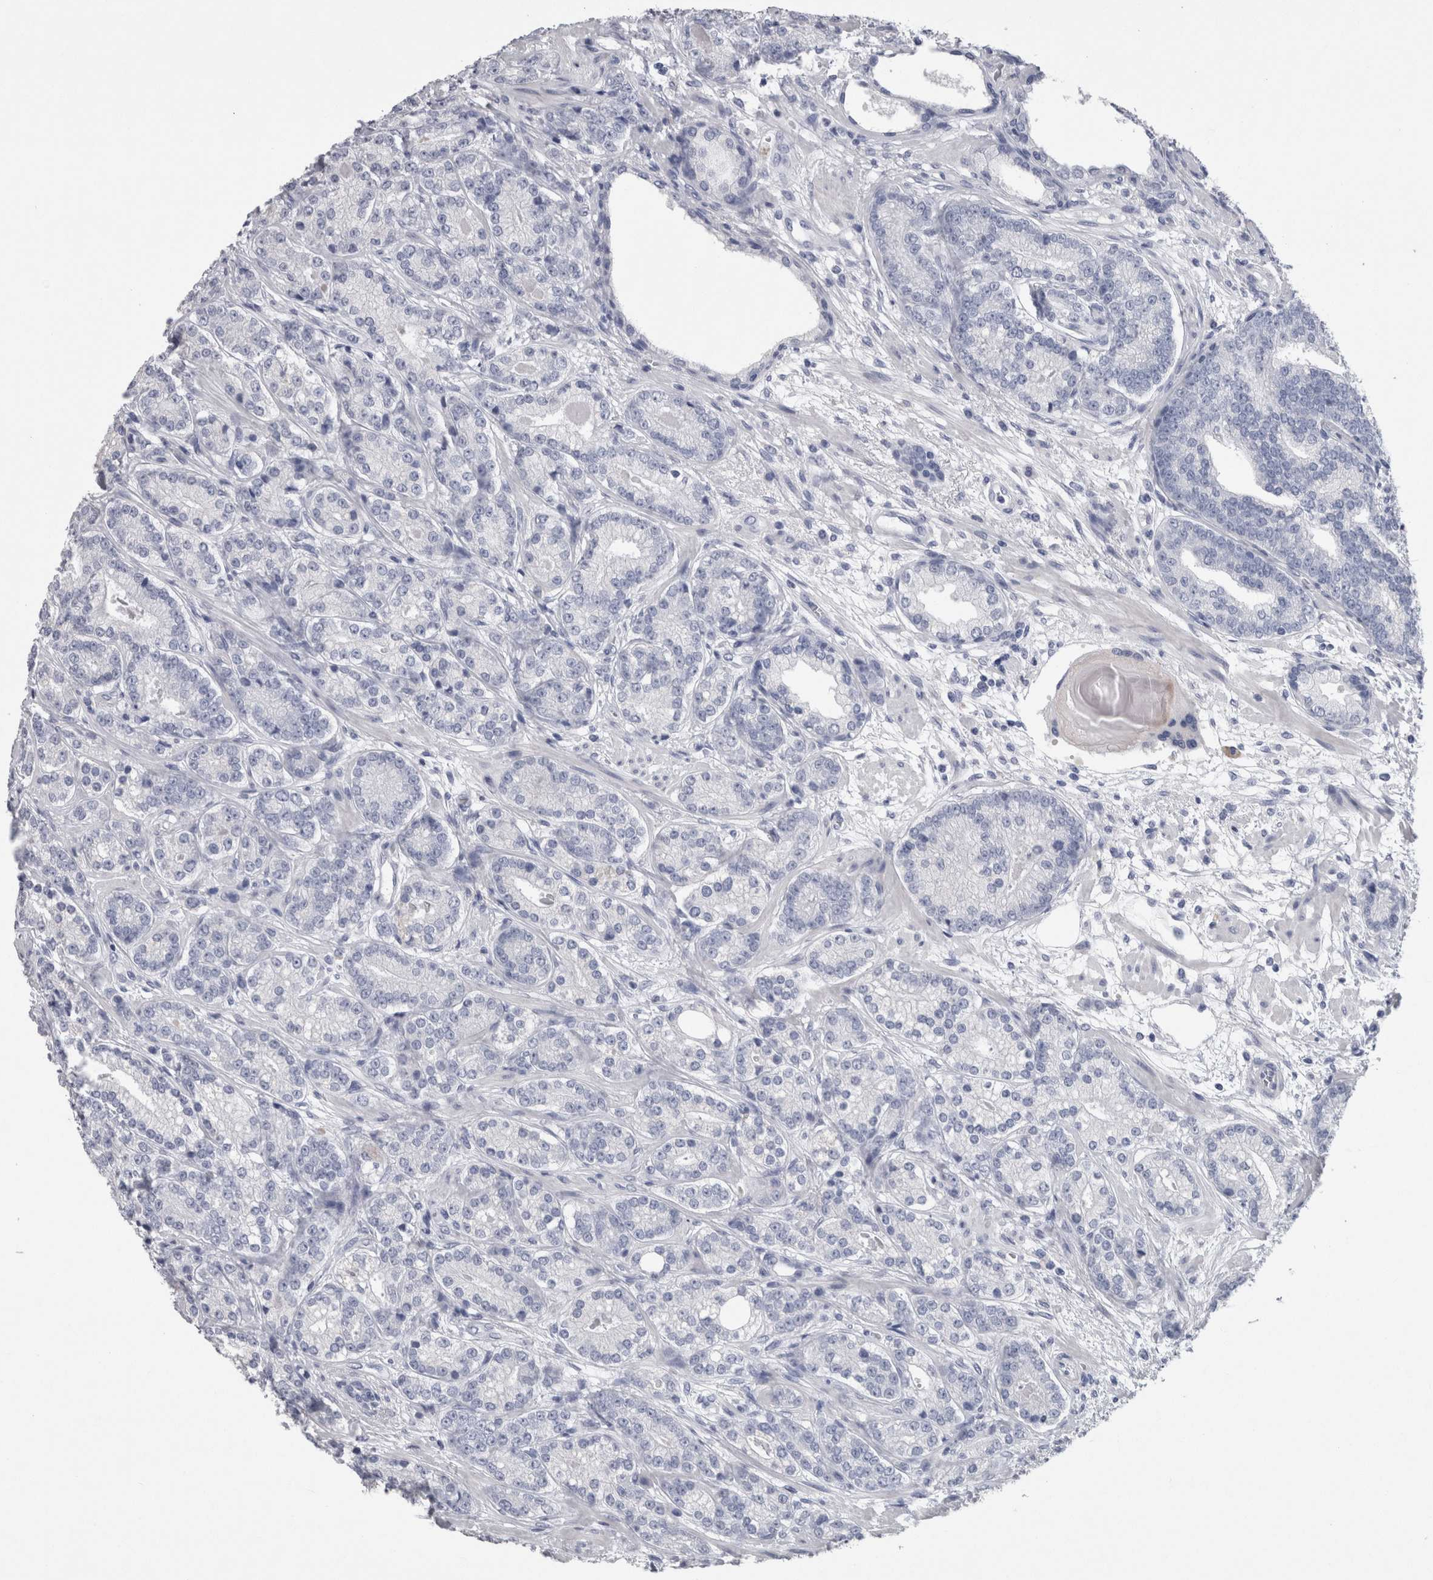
{"staining": {"intensity": "negative", "quantity": "none", "location": "none"}, "tissue": "prostate cancer", "cell_type": "Tumor cells", "image_type": "cancer", "snomed": [{"axis": "morphology", "description": "Adenocarcinoma, High grade"}, {"axis": "topography", "description": "Prostate"}], "caption": "Protein analysis of prostate high-grade adenocarcinoma demonstrates no significant positivity in tumor cells.", "gene": "CA8", "patient": {"sex": "male", "age": 61}}